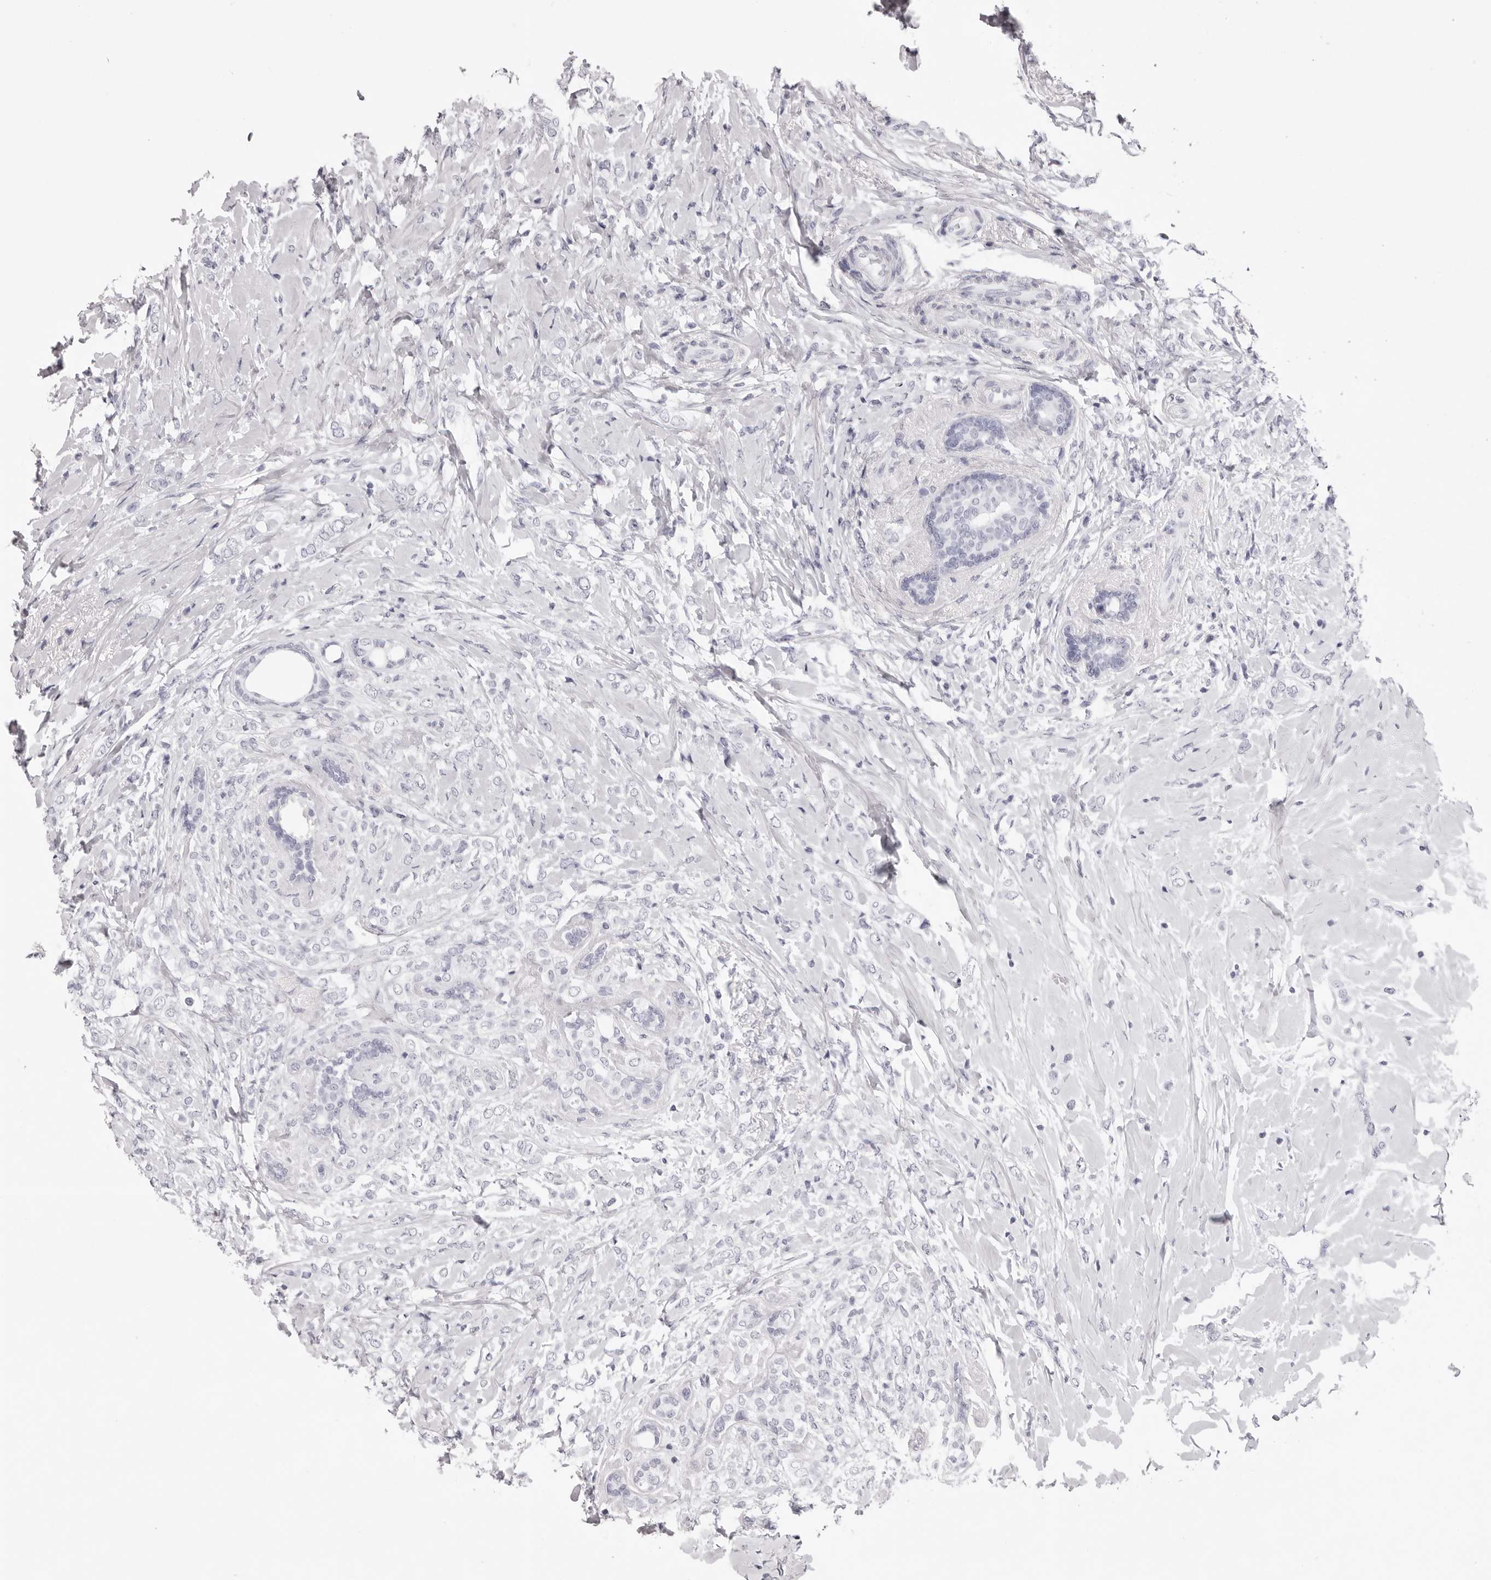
{"staining": {"intensity": "negative", "quantity": "none", "location": "none"}, "tissue": "breast cancer", "cell_type": "Tumor cells", "image_type": "cancer", "snomed": [{"axis": "morphology", "description": "Normal tissue, NOS"}, {"axis": "morphology", "description": "Lobular carcinoma"}, {"axis": "topography", "description": "Breast"}], "caption": "Breast lobular carcinoma was stained to show a protein in brown. There is no significant expression in tumor cells. (IHC, brightfield microscopy, high magnification).", "gene": "SMIM2", "patient": {"sex": "female", "age": 47}}